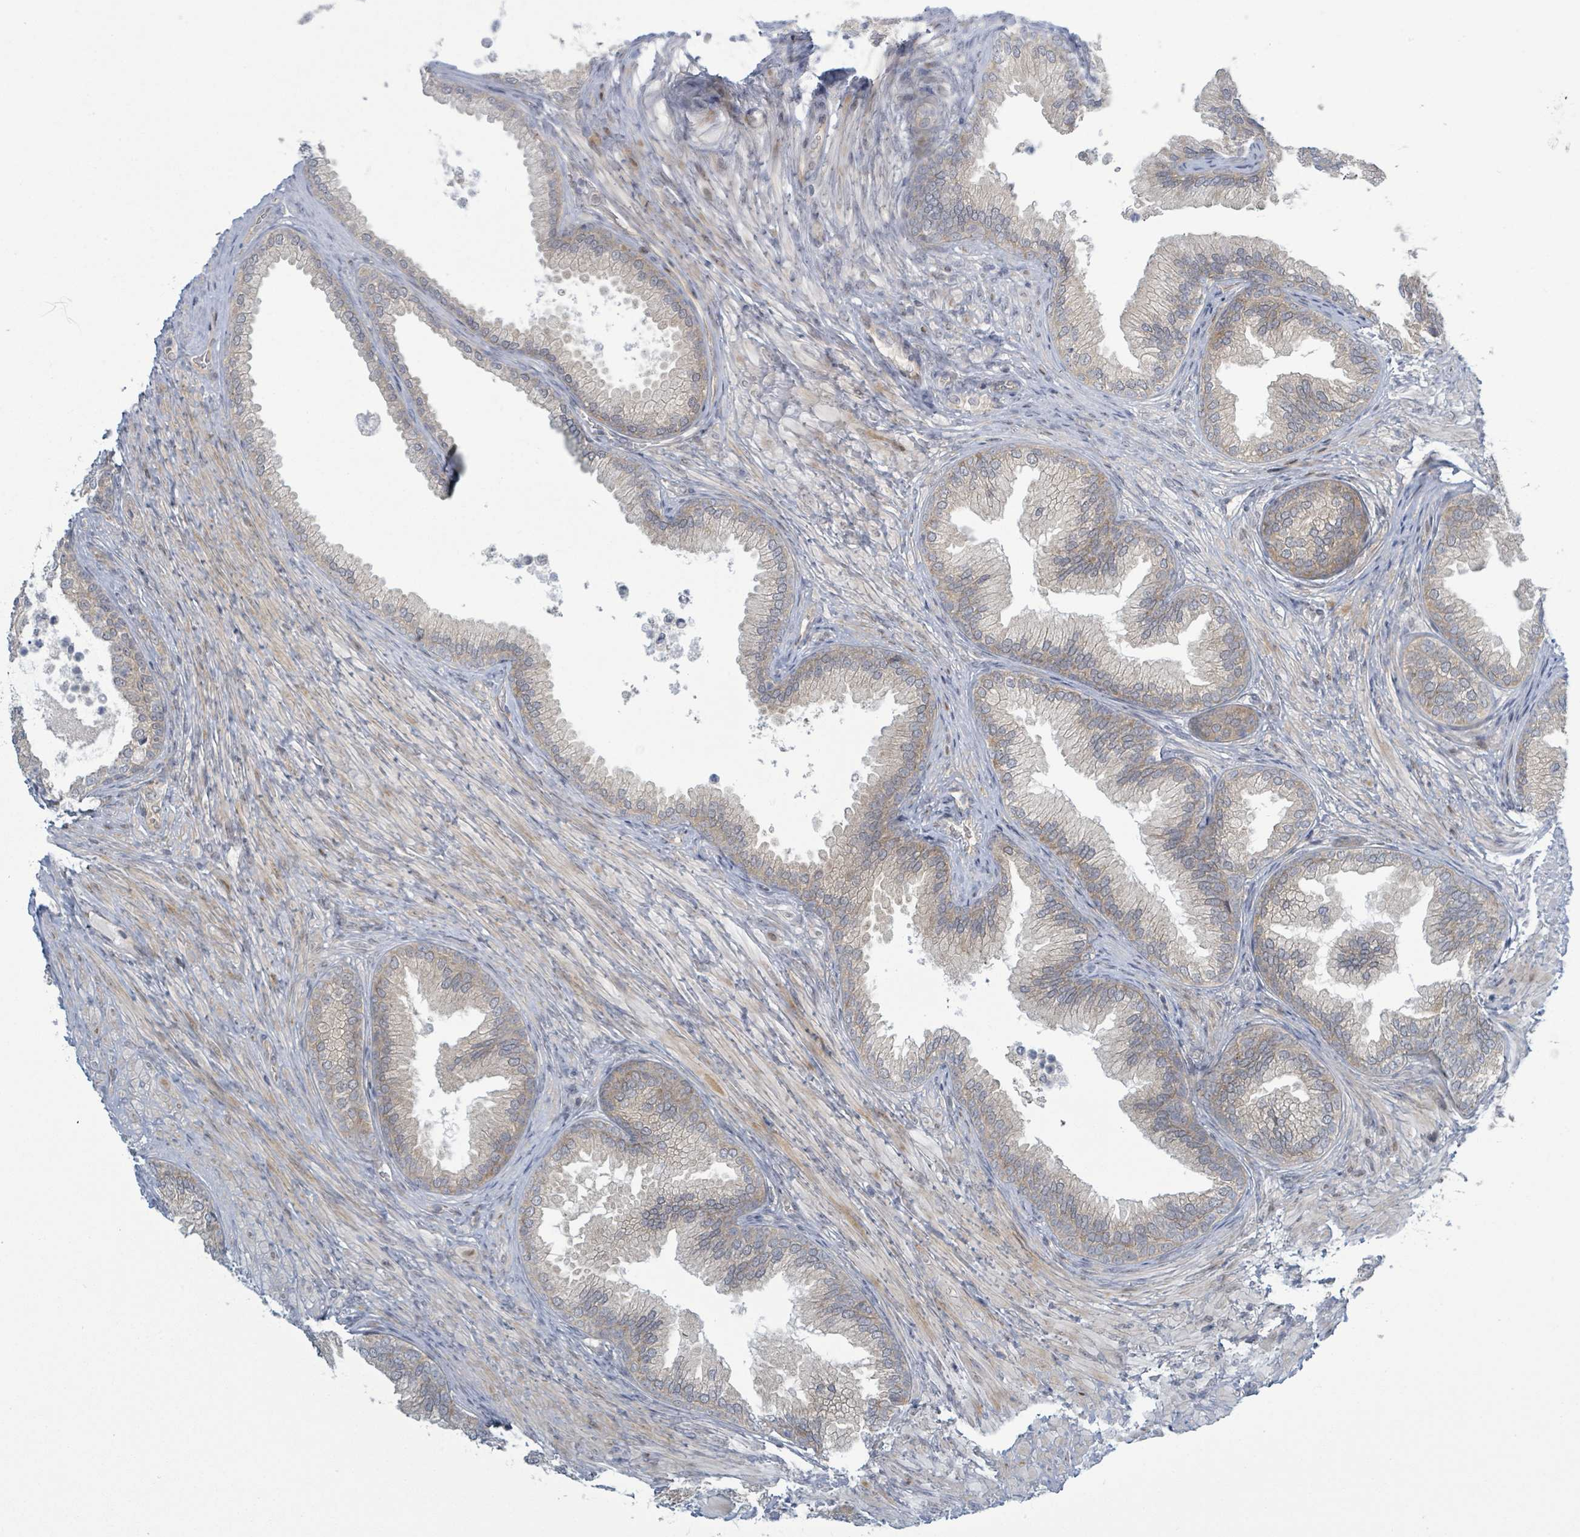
{"staining": {"intensity": "weak", "quantity": "25%-75%", "location": "cytoplasmic/membranous"}, "tissue": "prostate", "cell_type": "Glandular cells", "image_type": "normal", "snomed": [{"axis": "morphology", "description": "Normal tissue, NOS"}, {"axis": "topography", "description": "Prostate"}], "caption": "A micrograph of prostate stained for a protein demonstrates weak cytoplasmic/membranous brown staining in glandular cells.", "gene": "RPL32", "patient": {"sex": "male", "age": 76}}